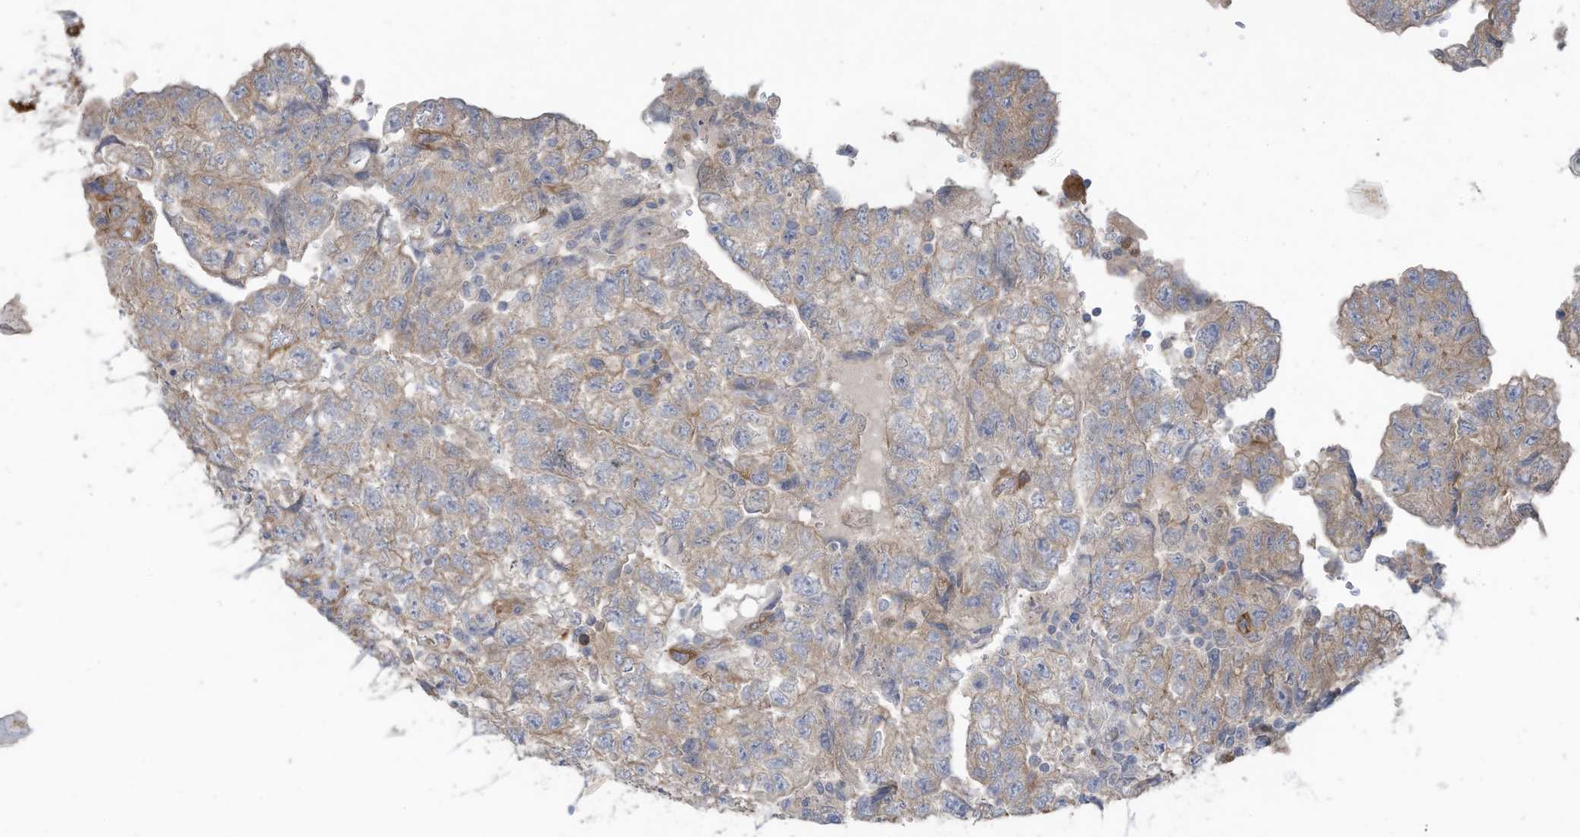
{"staining": {"intensity": "negative", "quantity": "none", "location": "none"}, "tissue": "testis cancer", "cell_type": "Tumor cells", "image_type": "cancer", "snomed": [{"axis": "morphology", "description": "Carcinoma, Embryonal, NOS"}, {"axis": "topography", "description": "Testis"}], "caption": "Immunohistochemical staining of human testis embryonal carcinoma reveals no significant positivity in tumor cells.", "gene": "SLC17A7", "patient": {"sex": "male", "age": 36}}